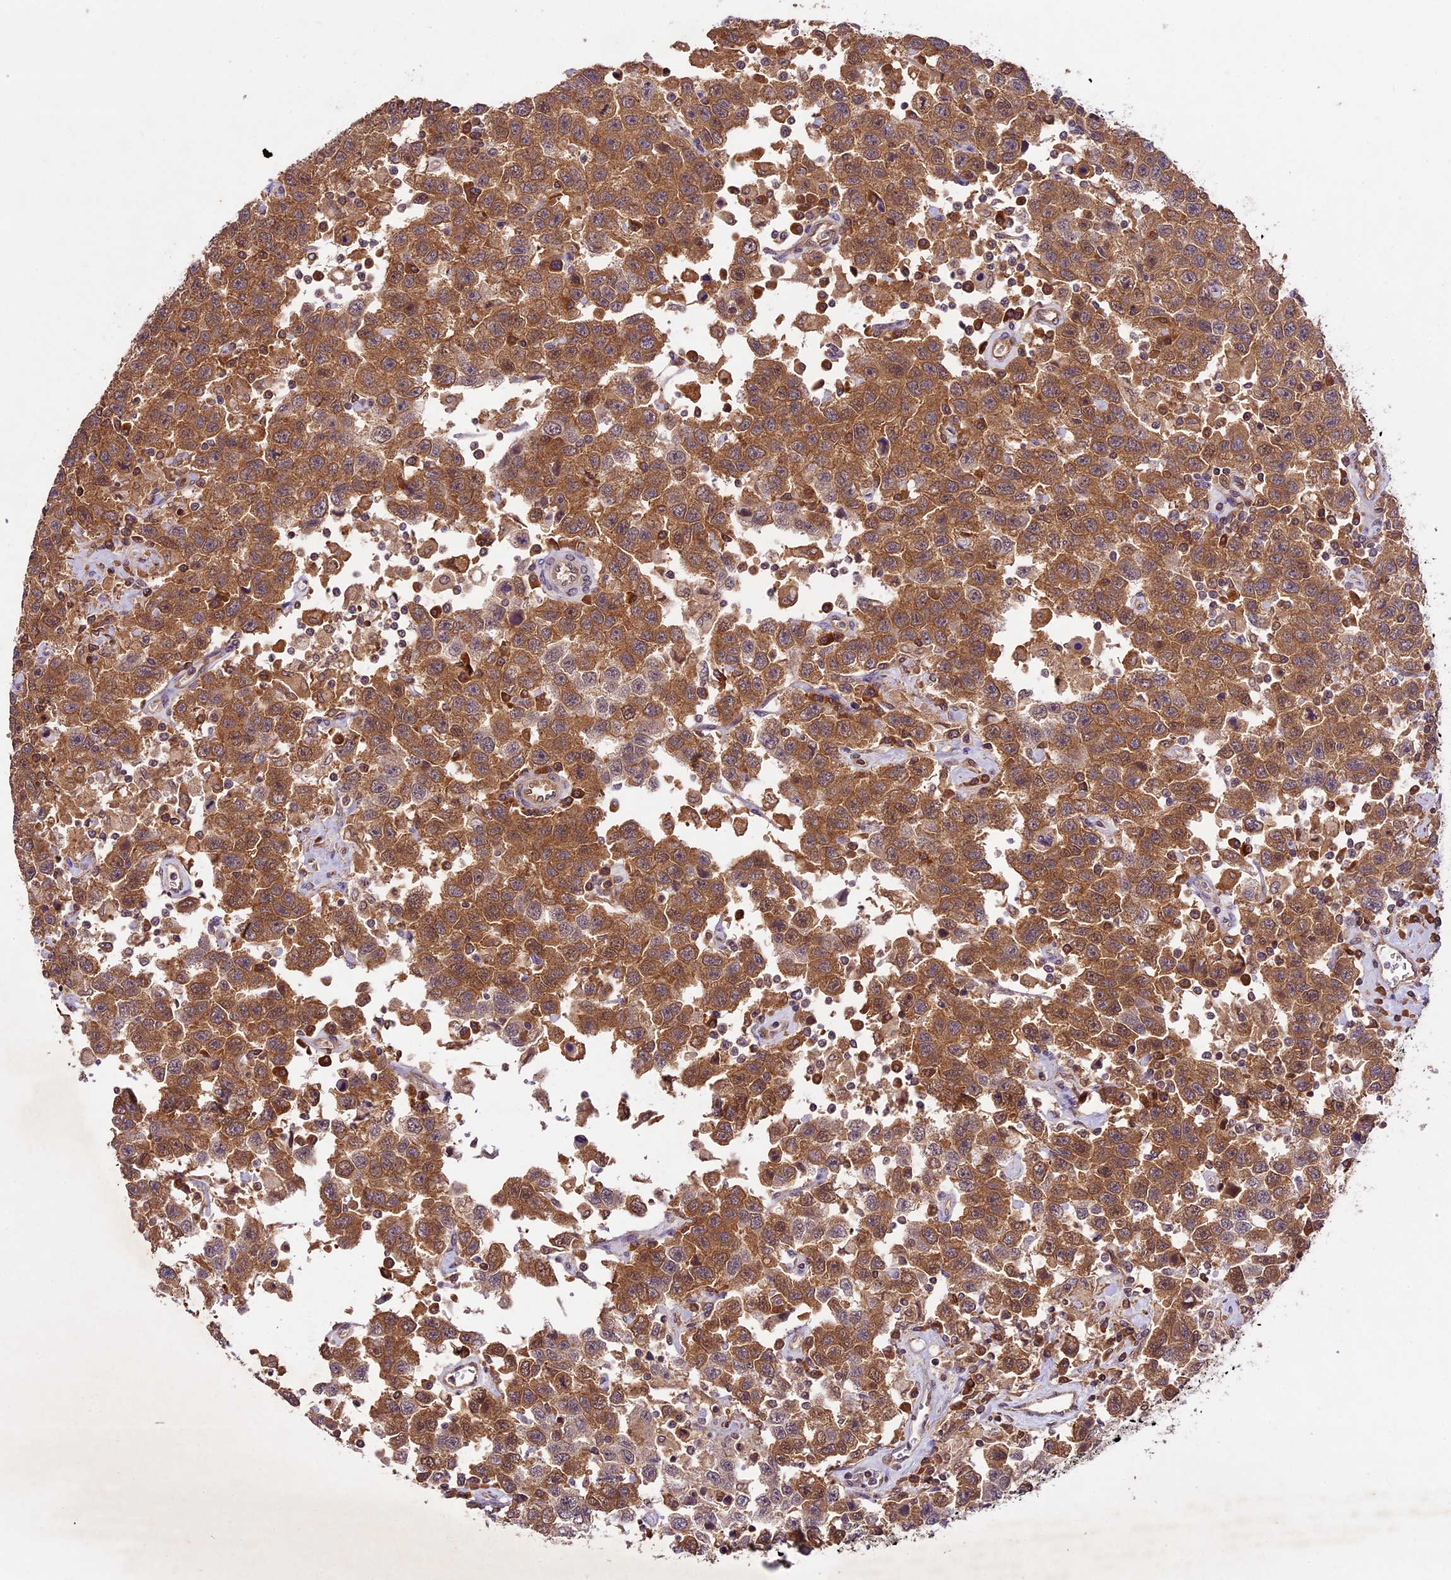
{"staining": {"intensity": "moderate", "quantity": ">75%", "location": "cytoplasmic/membranous"}, "tissue": "testis cancer", "cell_type": "Tumor cells", "image_type": "cancer", "snomed": [{"axis": "morphology", "description": "Seminoma, NOS"}, {"axis": "topography", "description": "Testis"}], "caption": "Tumor cells demonstrate moderate cytoplasmic/membranous expression in about >75% of cells in testis cancer (seminoma).", "gene": "ATP10A", "patient": {"sex": "male", "age": 41}}